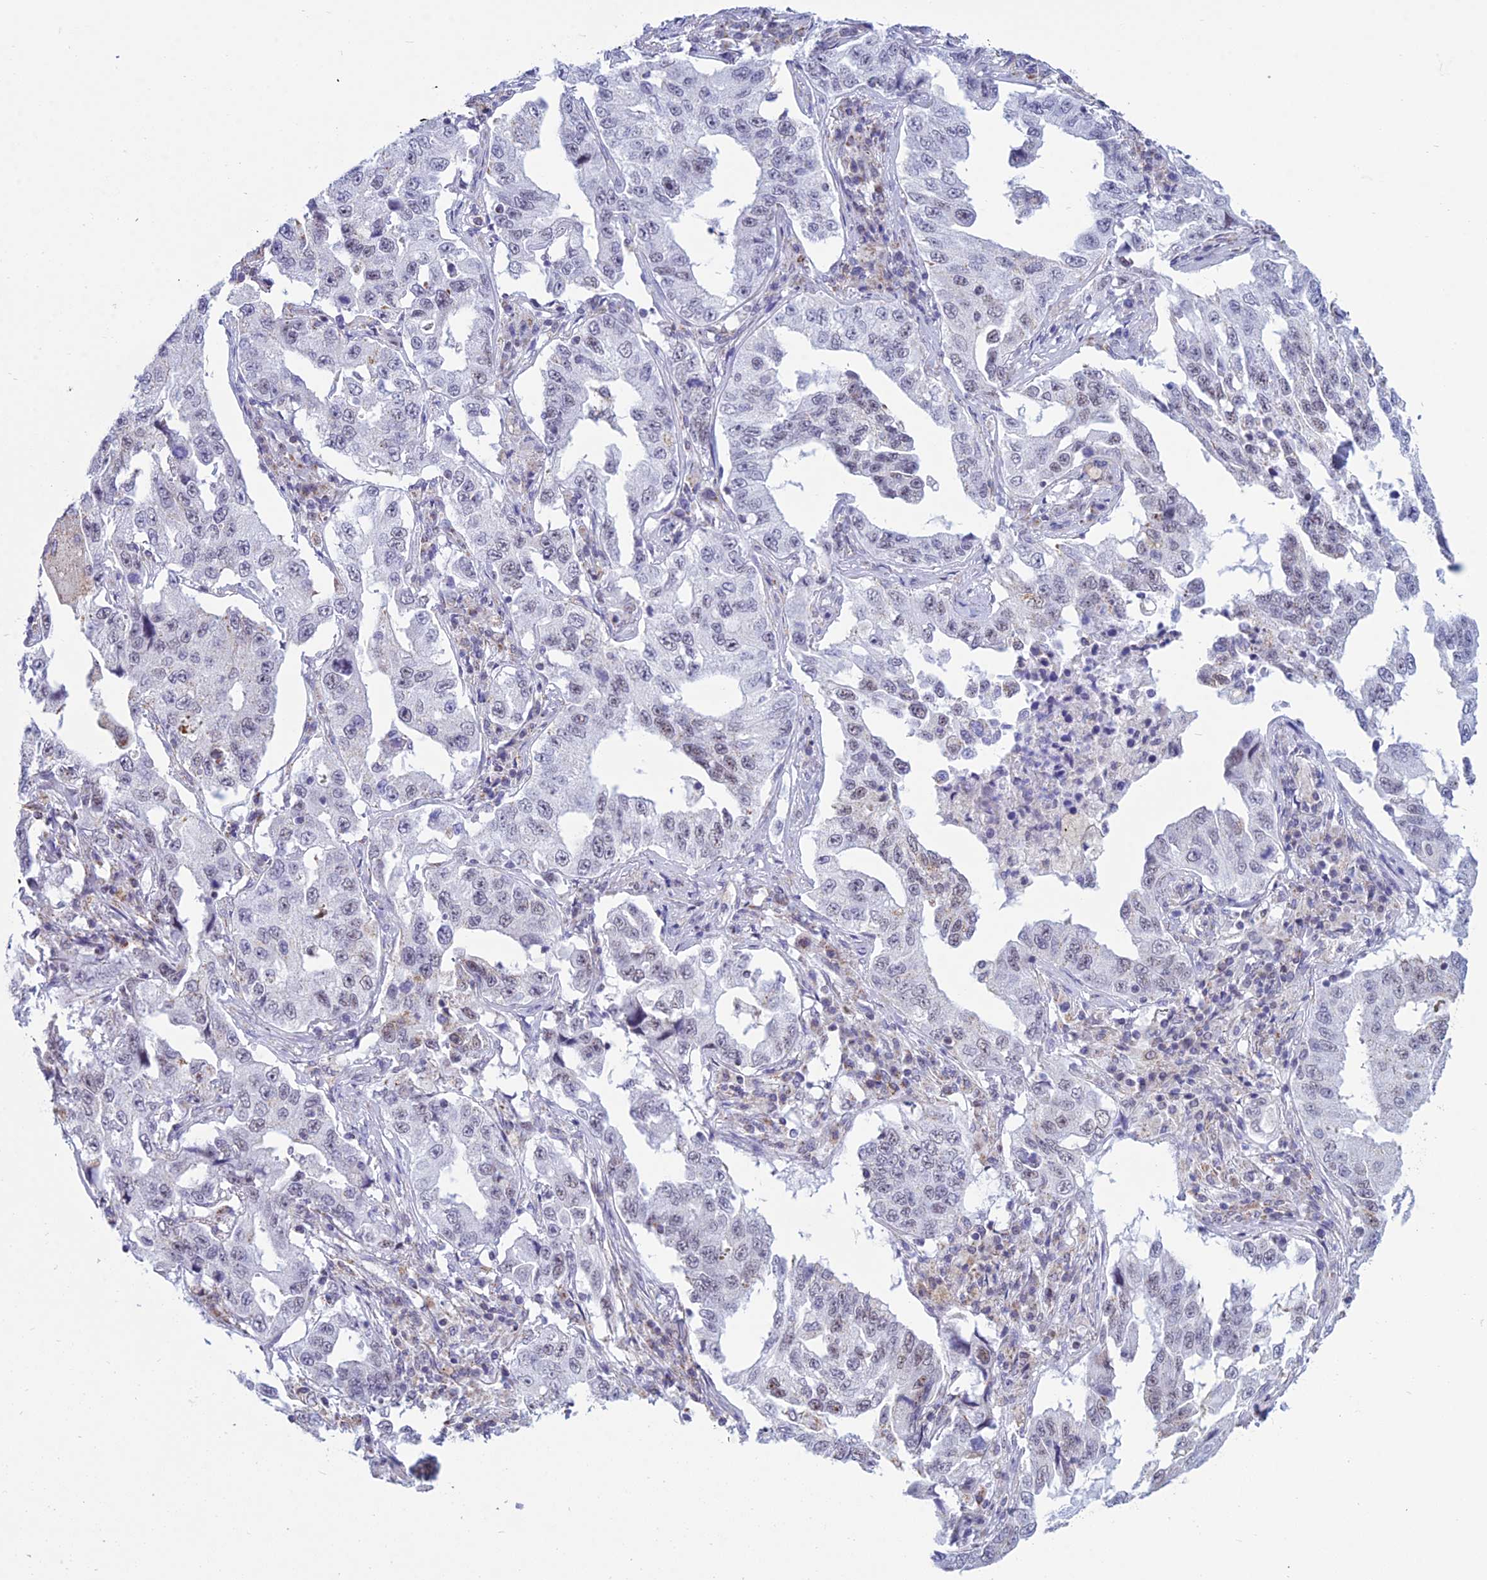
{"staining": {"intensity": "weak", "quantity": "<25%", "location": "nuclear"}, "tissue": "lung cancer", "cell_type": "Tumor cells", "image_type": "cancer", "snomed": [{"axis": "morphology", "description": "Adenocarcinoma, NOS"}, {"axis": "topography", "description": "Lung"}], "caption": "Immunohistochemistry (IHC) histopathology image of human lung cancer stained for a protein (brown), which shows no expression in tumor cells.", "gene": "KLF14", "patient": {"sex": "female", "age": 51}}